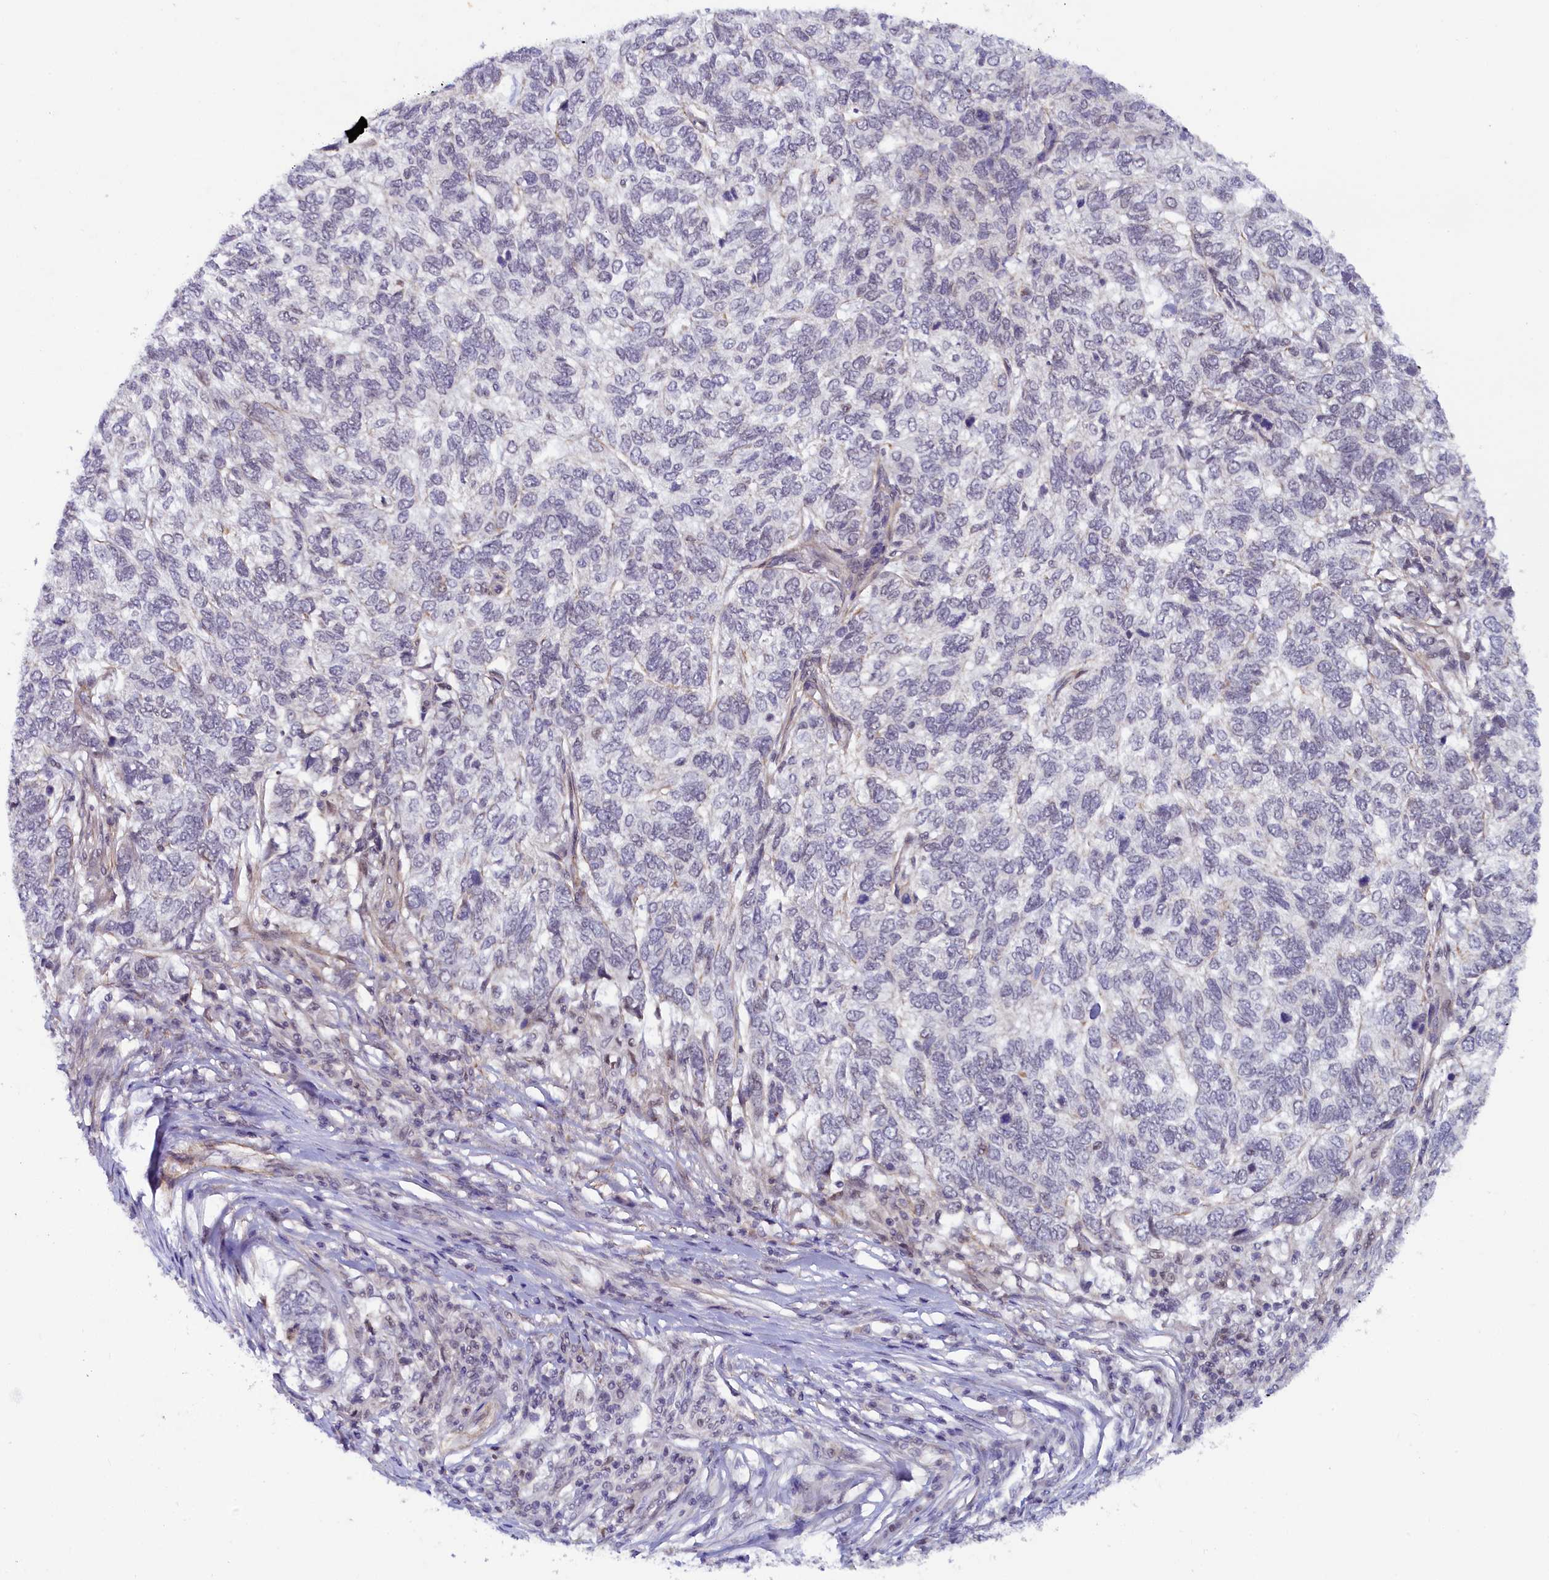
{"staining": {"intensity": "negative", "quantity": "none", "location": "none"}, "tissue": "skin cancer", "cell_type": "Tumor cells", "image_type": "cancer", "snomed": [{"axis": "morphology", "description": "Basal cell carcinoma"}, {"axis": "topography", "description": "Skin"}], "caption": "Skin cancer (basal cell carcinoma) was stained to show a protein in brown. There is no significant staining in tumor cells. The staining was performed using DAB (3,3'-diaminobenzidine) to visualize the protein expression in brown, while the nuclei were stained in blue with hematoxylin (Magnification: 20x).", "gene": "INTS14", "patient": {"sex": "female", "age": 65}}